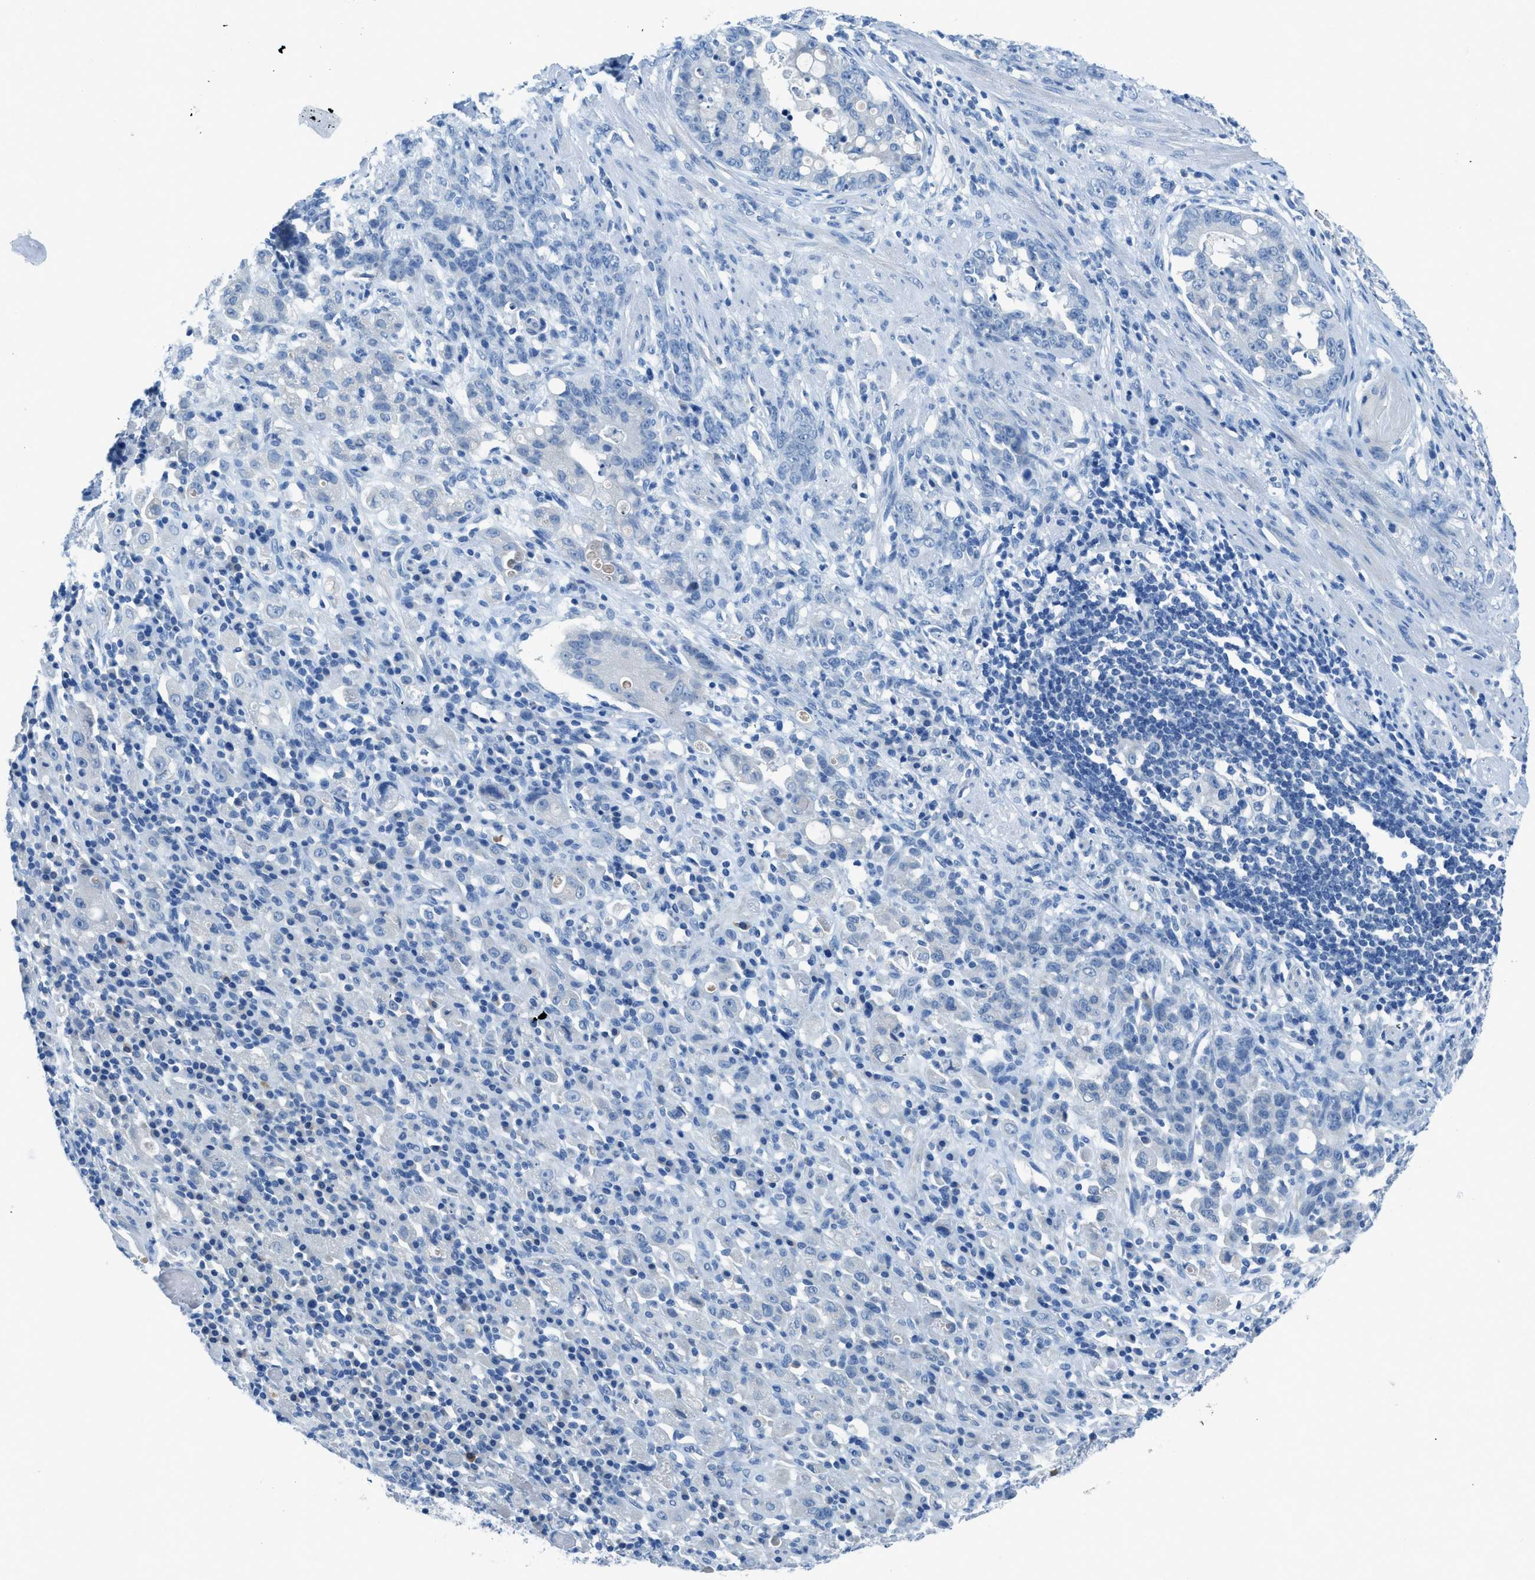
{"staining": {"intensity": "negative", "quantity": "none", "location": "none"}, "tissue": "stomach cancer", "cell_type": "Tumor cells", "image_type": "cancer", "snomed": [{"axis": "morphology", "description": "Adenocarcinoma, NOS"}, {"axis": "topography", "description": "Stomach, lower"}], "caption": "Immunohistochemistry histopathology image of adenocarcinoma (stomach) stained for a protein (brown), which demonstrates no staining in tumor cells.", "gene": "ACAN", "patient": {"sex": "male", "age": 88}}